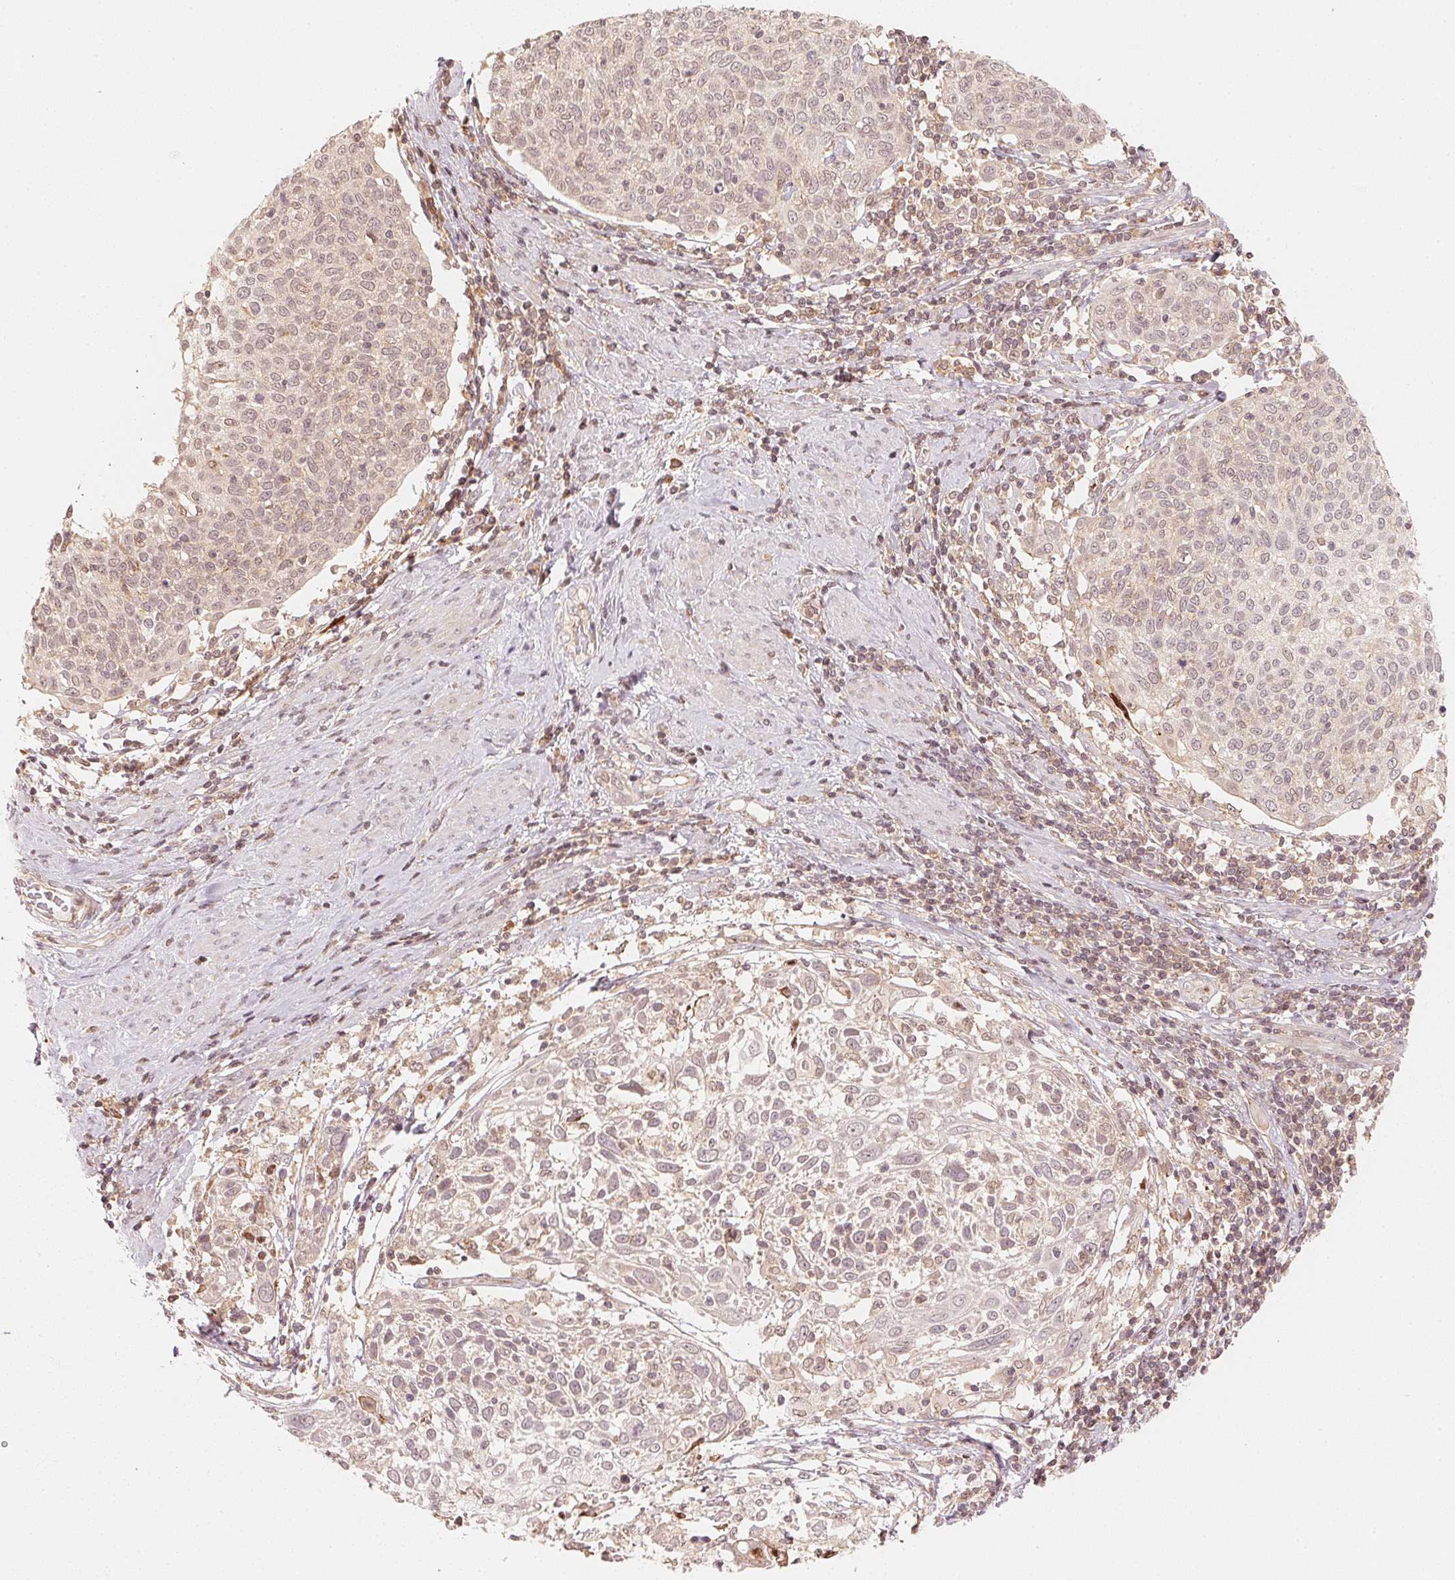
{"staining": {"intensity": "negative", "quantity": "none", "location": "none"}, "tissue": "cervical cancer", "cell_type": "Tumor cells", "image_type": "cancer", "snomed": [{"axis": "morphology", "description": "Squamous cell carcinoma, NOS"}, {"axis": "topography", "description": "Cervix"}], "caption": "Tumor cells are negative for protein expression in human cervical squamous cell carcinoma.", "gene": "PRKN", "patient": {"sex": "female", "age": 61}}